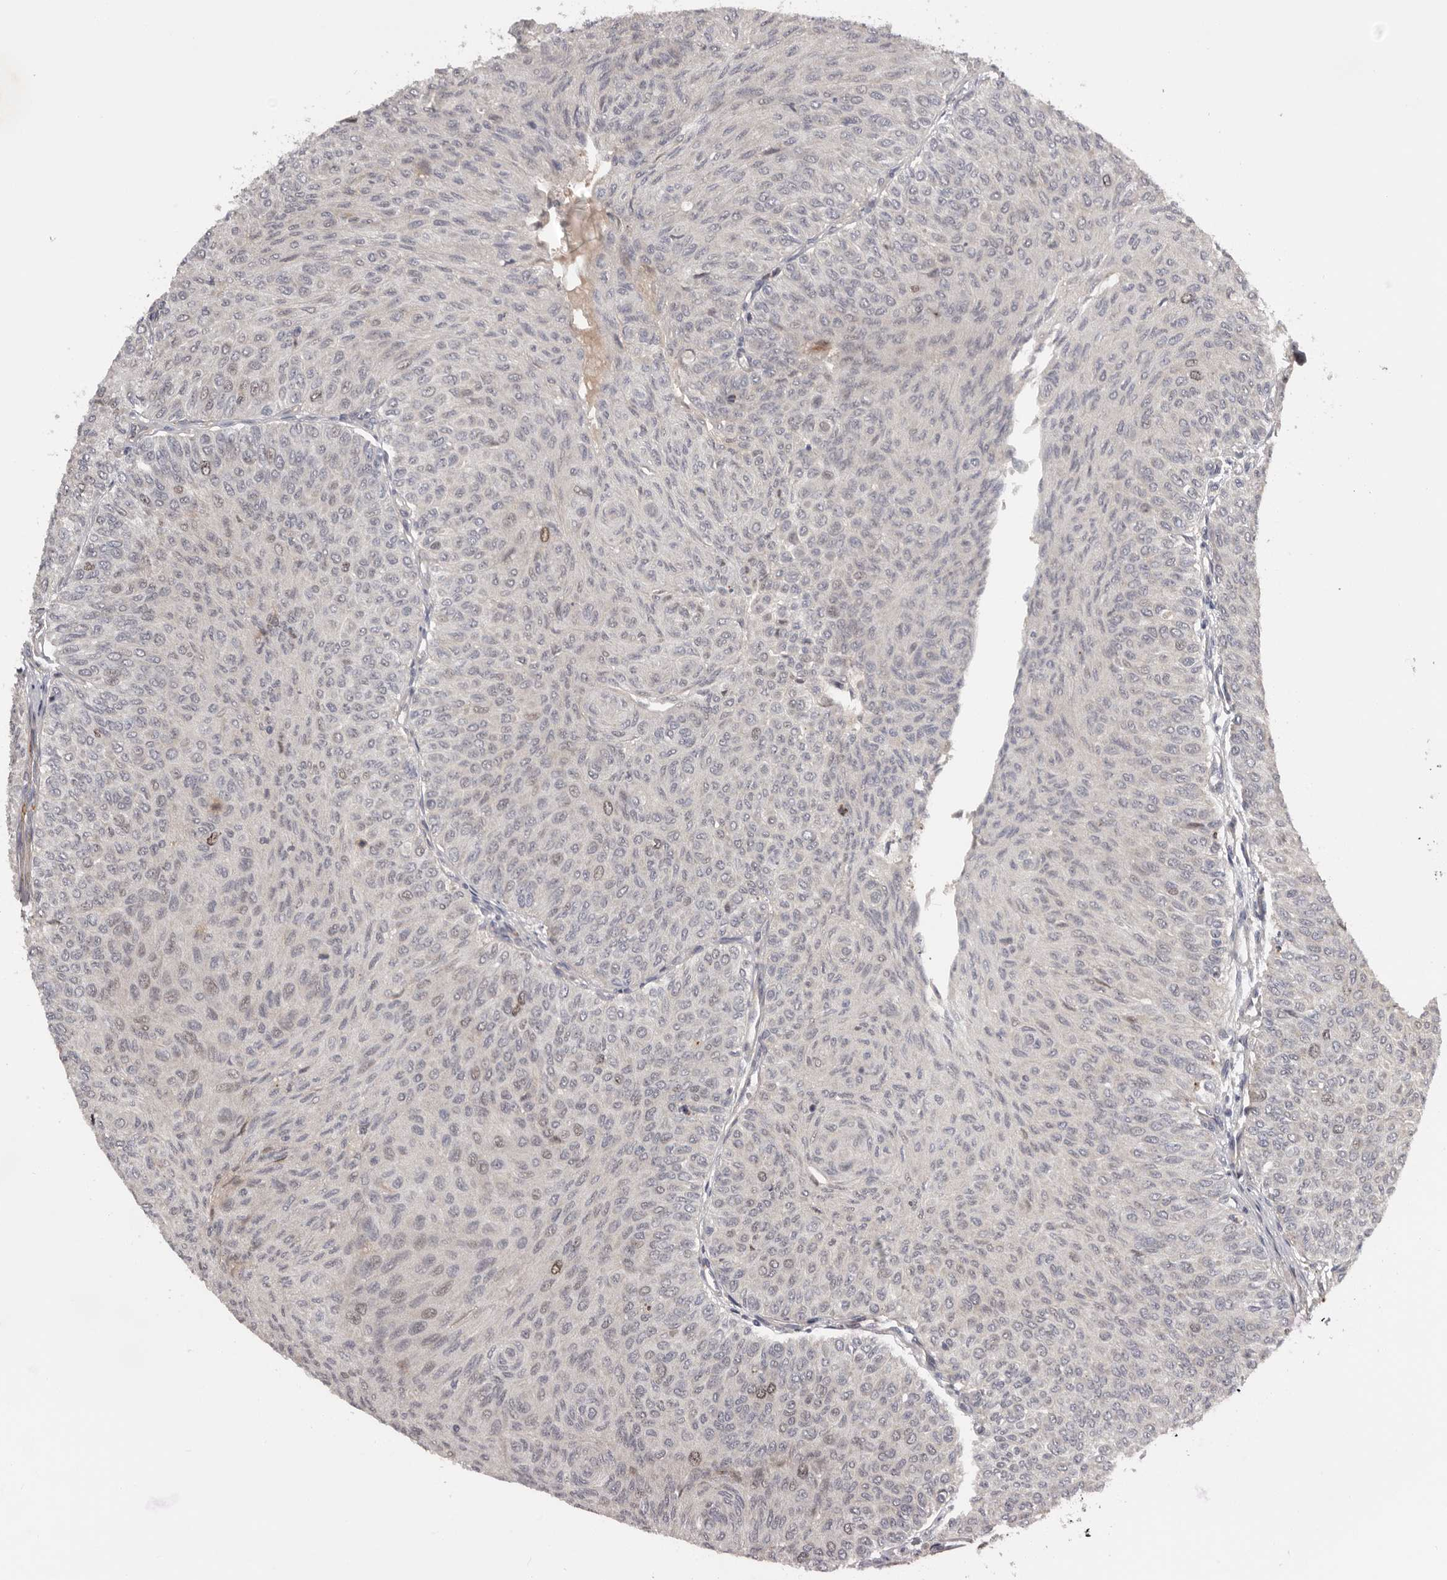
{"staining": {"intensity": "moderate", "quantity": "<25%", "location": "nuclear"}, "tissue": "urothelial cancer", "cell_type": "Tumor cells", "image_type": "cancer", "snomed": [{"axis": "morphology", "description": "Urothelial carcinoma, Low grade"}, {"axis": "topography", "description": "Urinary bladder"}], "caption": "Human urothelial cancer stained with a brown dye exhibits moderate nuclear positive staining in approximately <25% of tumor cells.", "gene": "CDCA8", "patient": {"sex": "male", "age": 78}}